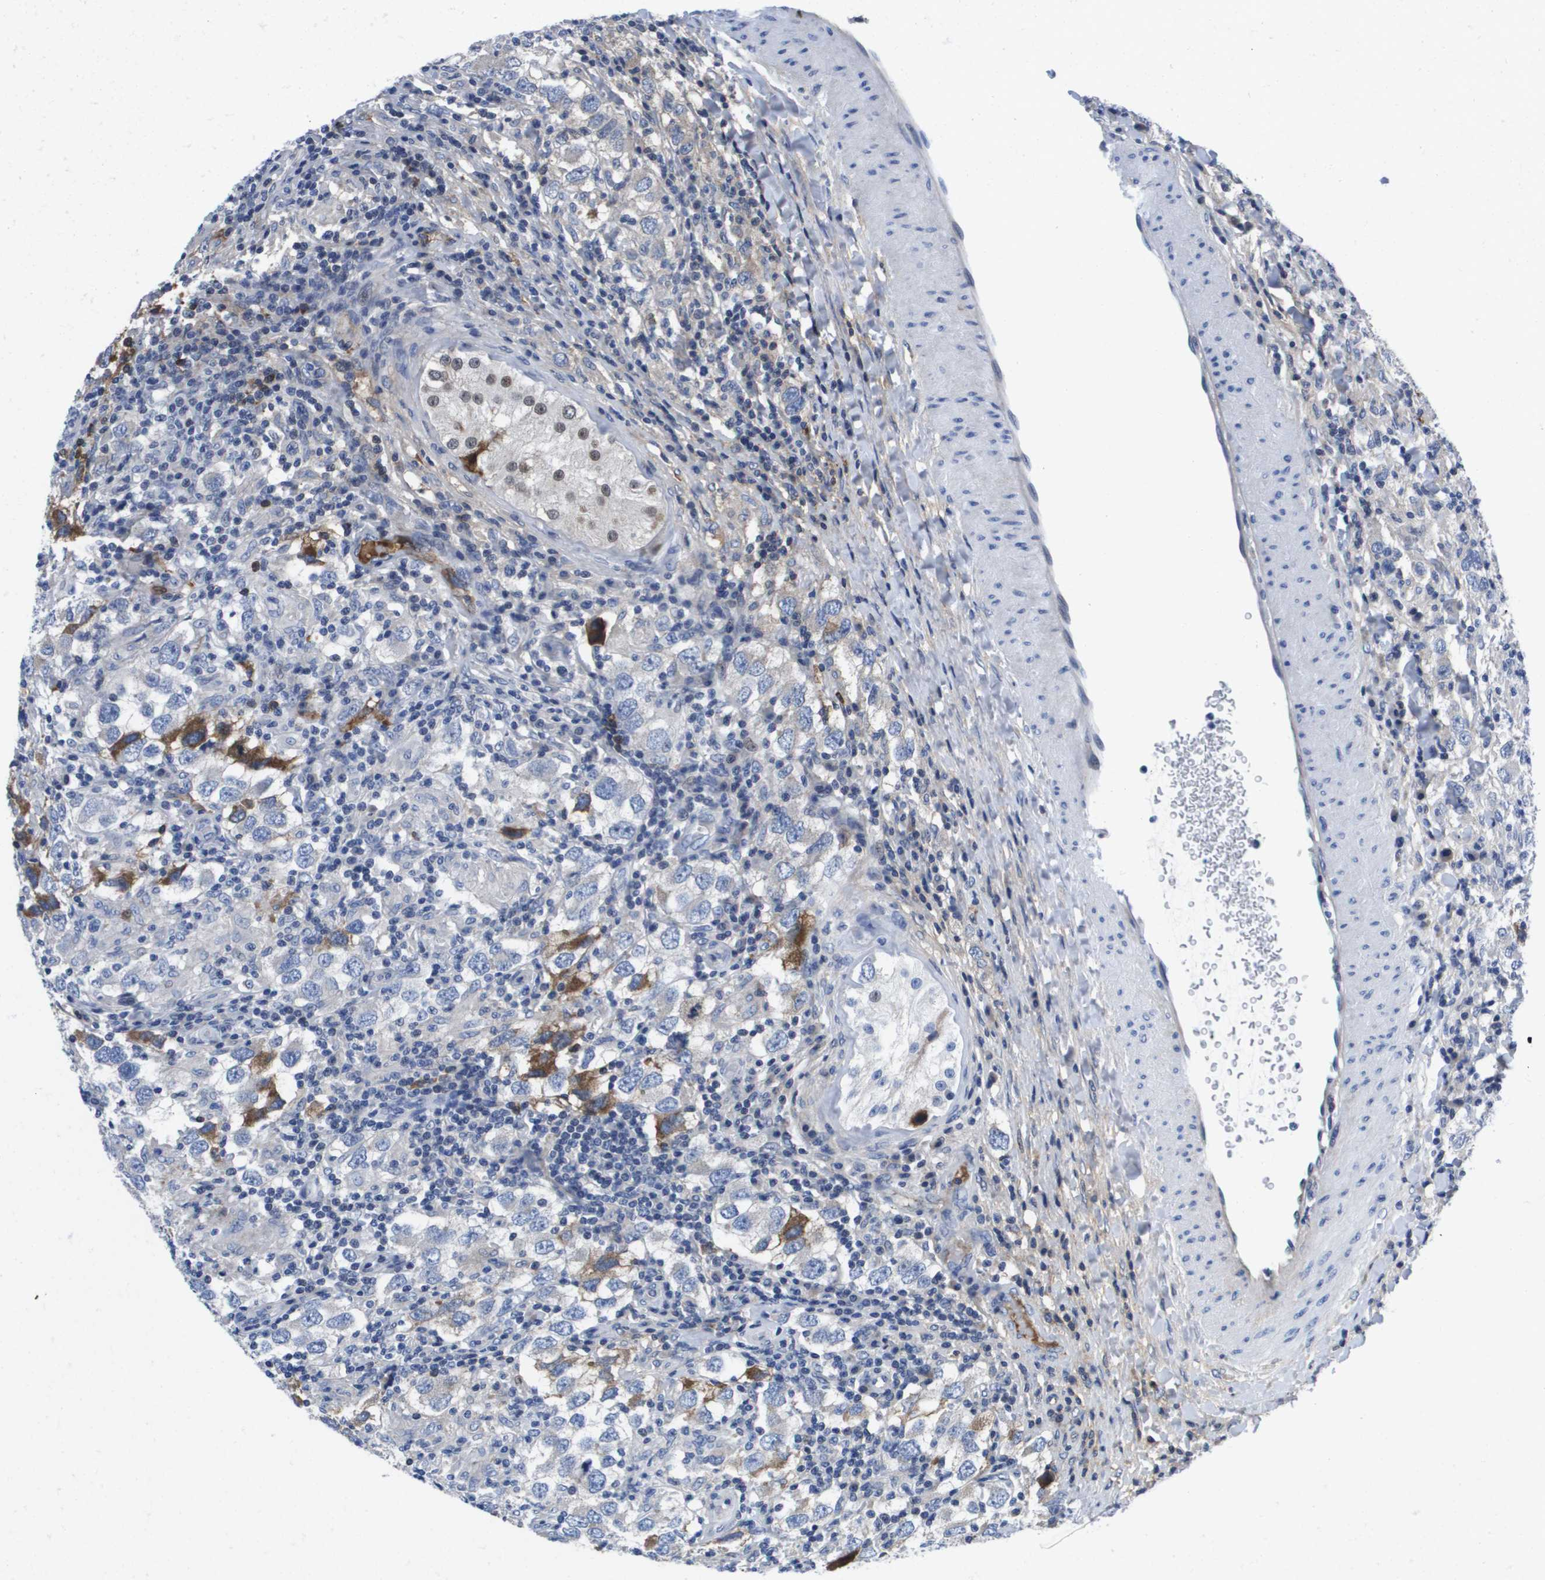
{"staining": {"intensity": "negative", "quantity": "none", "location": "none"}, "tissue": "testis cancer", "cell_type": "Tumor cells", "image_type": "cancer", "snomed": [{"axis": "morphology", "description": "Carcinoma, Embryonal, NOS"}, {"axis": "topography", "description": "Testis"}], "caption": "Testis cancer was stained to show a protein in brown. There is no significant expression in tumor cells.", "gene": "SERPINC1", "patient": {"sex": "male", "age": 21}}